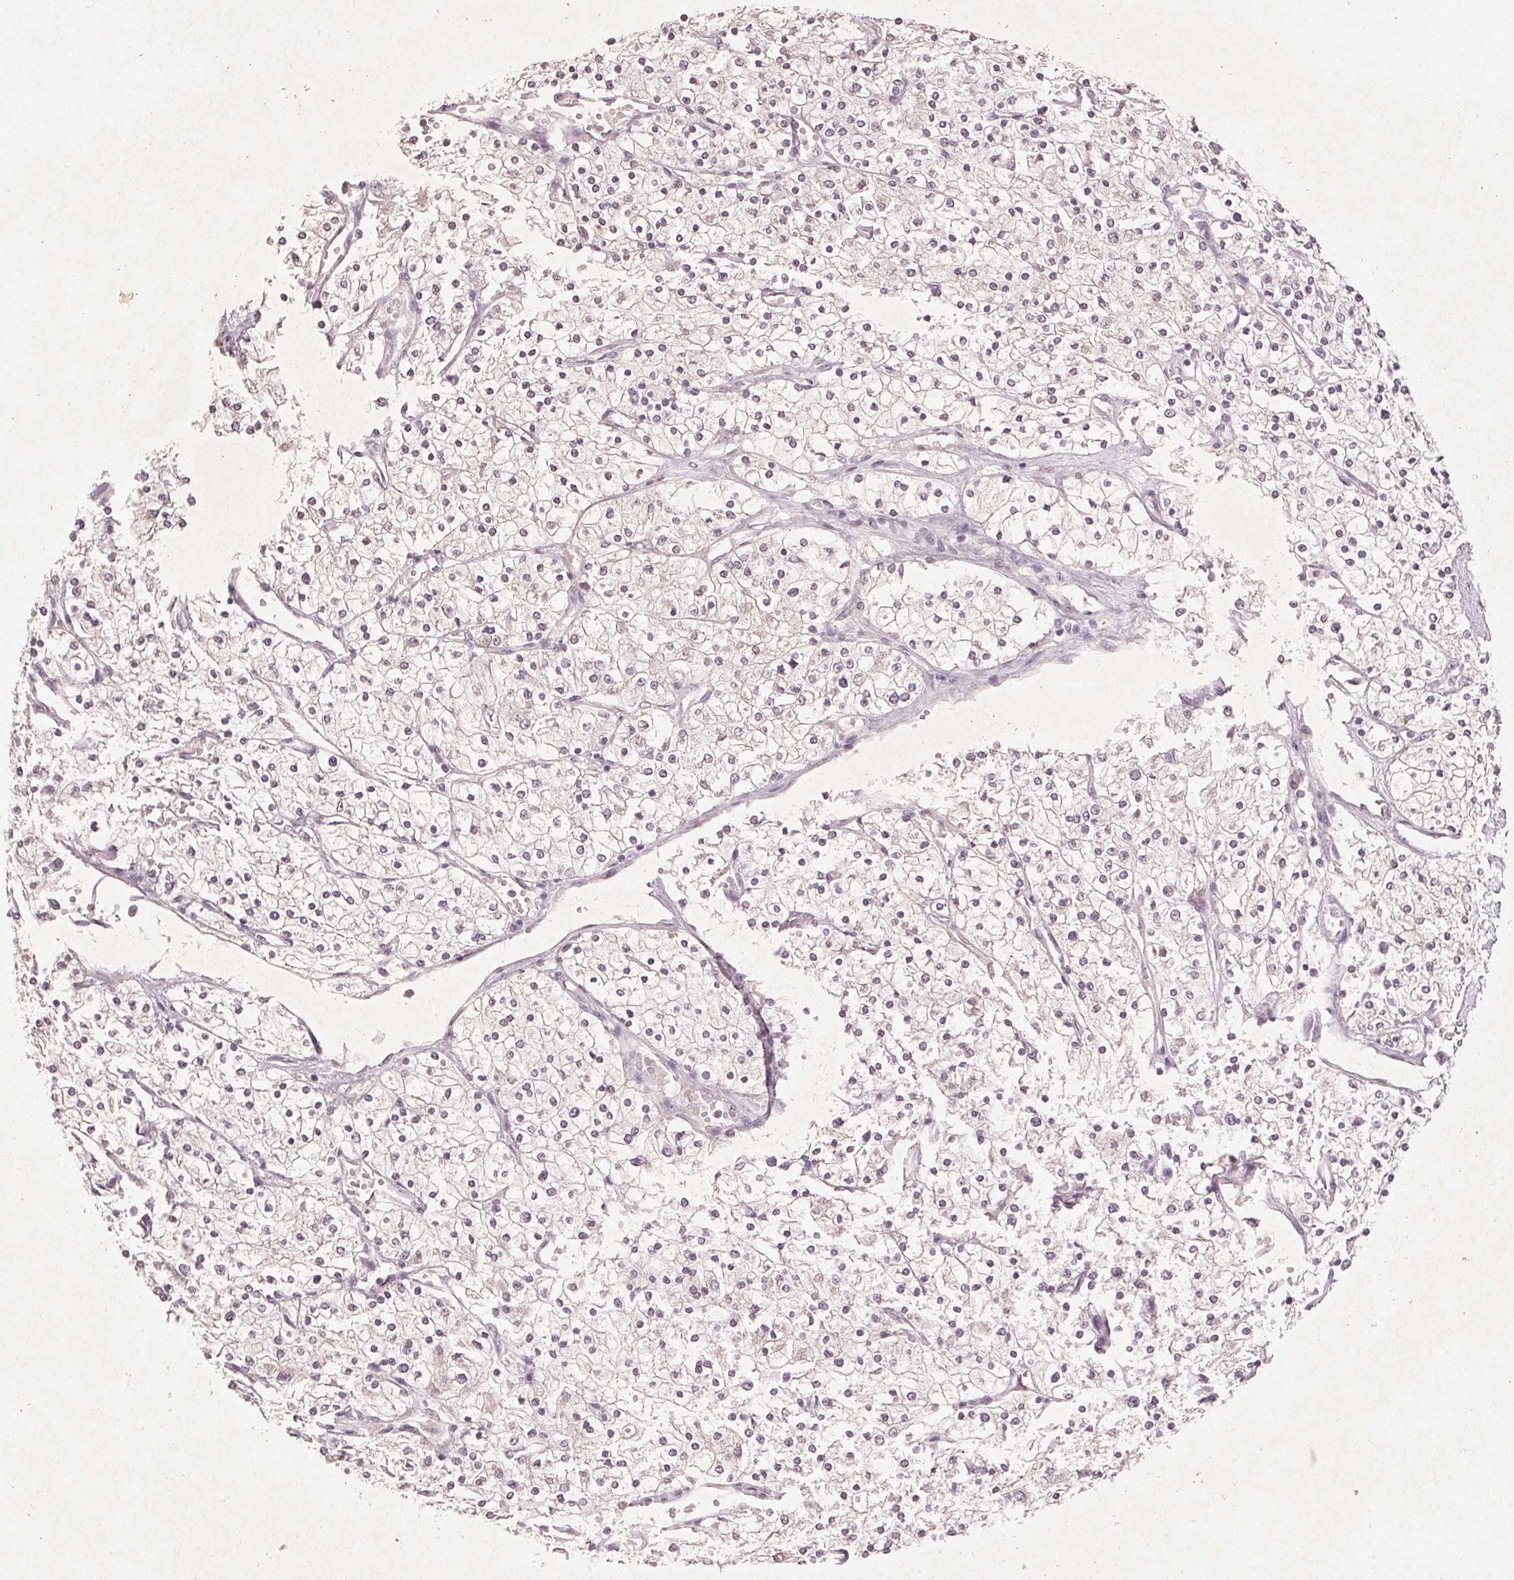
{"staining": {"intensity": "negative", "quantity": "none", "location": "none"}, "tissue": "renal cancer", "cell_type": "Tumor cells", "image_type": "cancer", "snomed": [{"axis": "morphology", "description": "Adenocarcinoma, NOS"}, {"axis": "topography", "description": "Kidney"}], "caption": "This is an immunohistochemistry photomicrograph of adenocarcinoma (renal). There is no expression in tumor cells.", "gene": "KLRC3", "patient": {"sex": "male", "age": 80}}